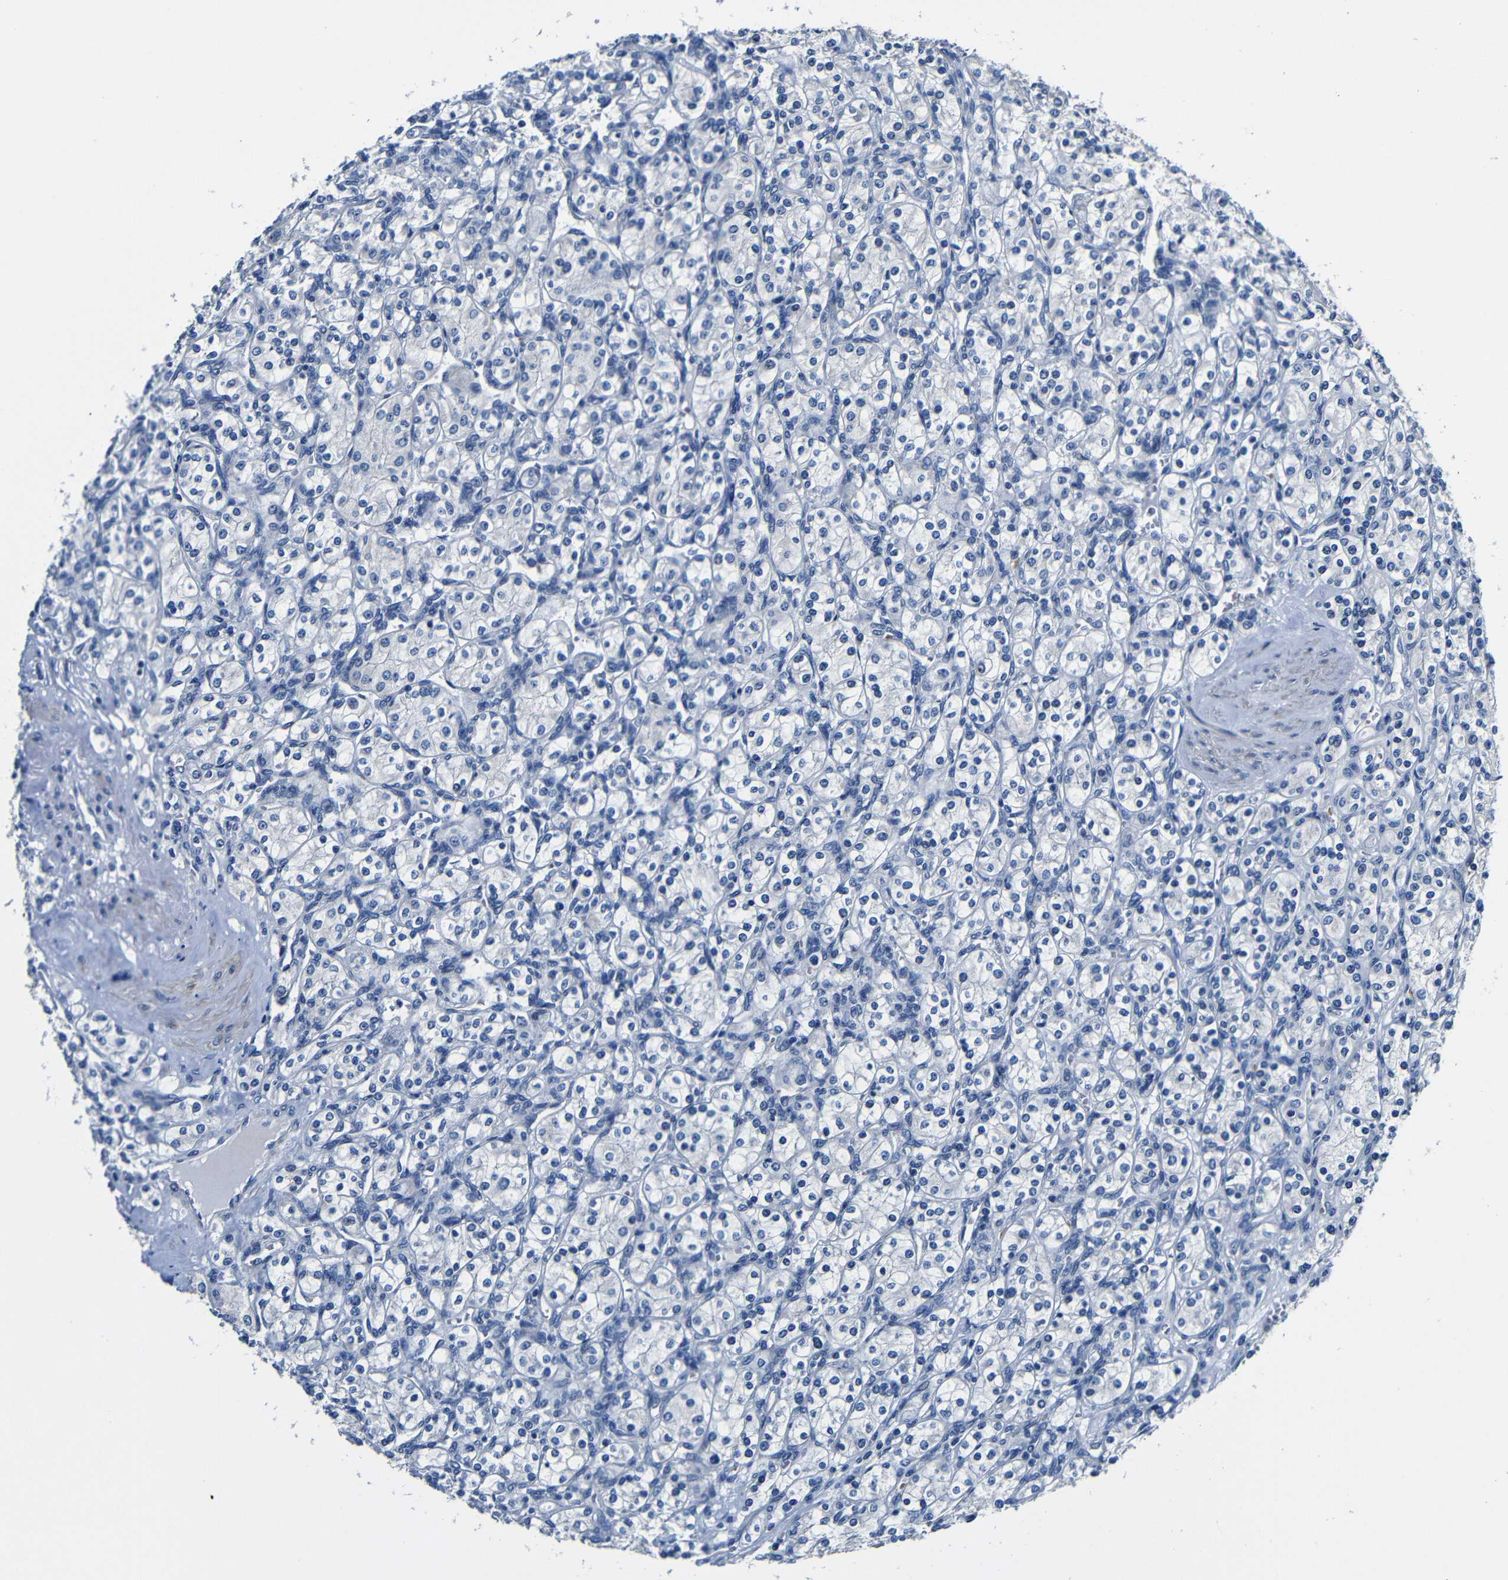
{"staining": {"intensity": "negative", "quantity": "none", "location": "none"}, "tissue": "renal cancer", "cell_type": "Tumor cells", "image_type": "cancer", "snomed": [{"axis": "morphology", "description": "Adenocarcinoma, NOS"}, {"axis": "topography", "description": "Kidney"}], "caption": "Human adenocarcinoma (renal) stained for a protein using immunohistochemistry reveals no expression in tumor cells.", "gene": "TNFAIP1", "patient": {"sex": "male", "age": 77}}